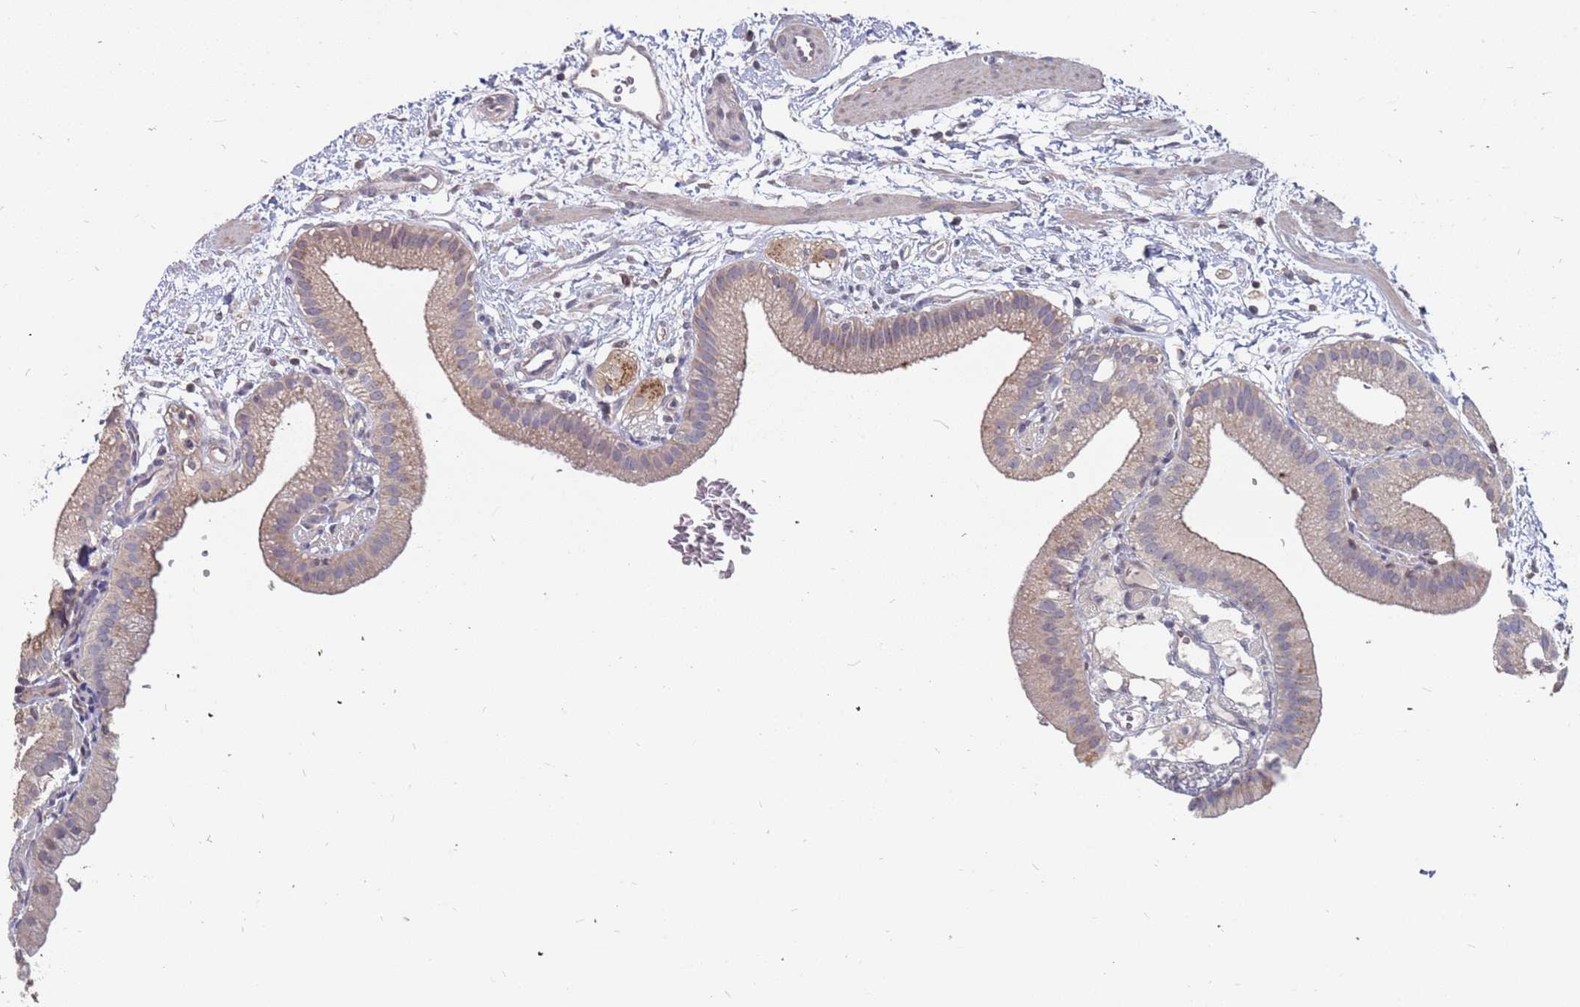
{"staining": {"intensity": "weak", "quantity": ">75%", "location": "cytoplasmic/membranous"}, "tissue": "gallbladder", "cell_type": "Glandular cells", "image_type": "normal", "snomed": [{"axis": "morphology", "description": "Normal tissue, NOS"}, {"axis": "topography", "description": "Gallbladder"}], "caption": "Benign gallbladder was stained to show a protein in brown. There is low levels of weak cytoplasmic/membranous expression in approximately >75% of glandular cells.", "gene": "TCEANC2", "patient": {"sex": "male", "age": 55}}